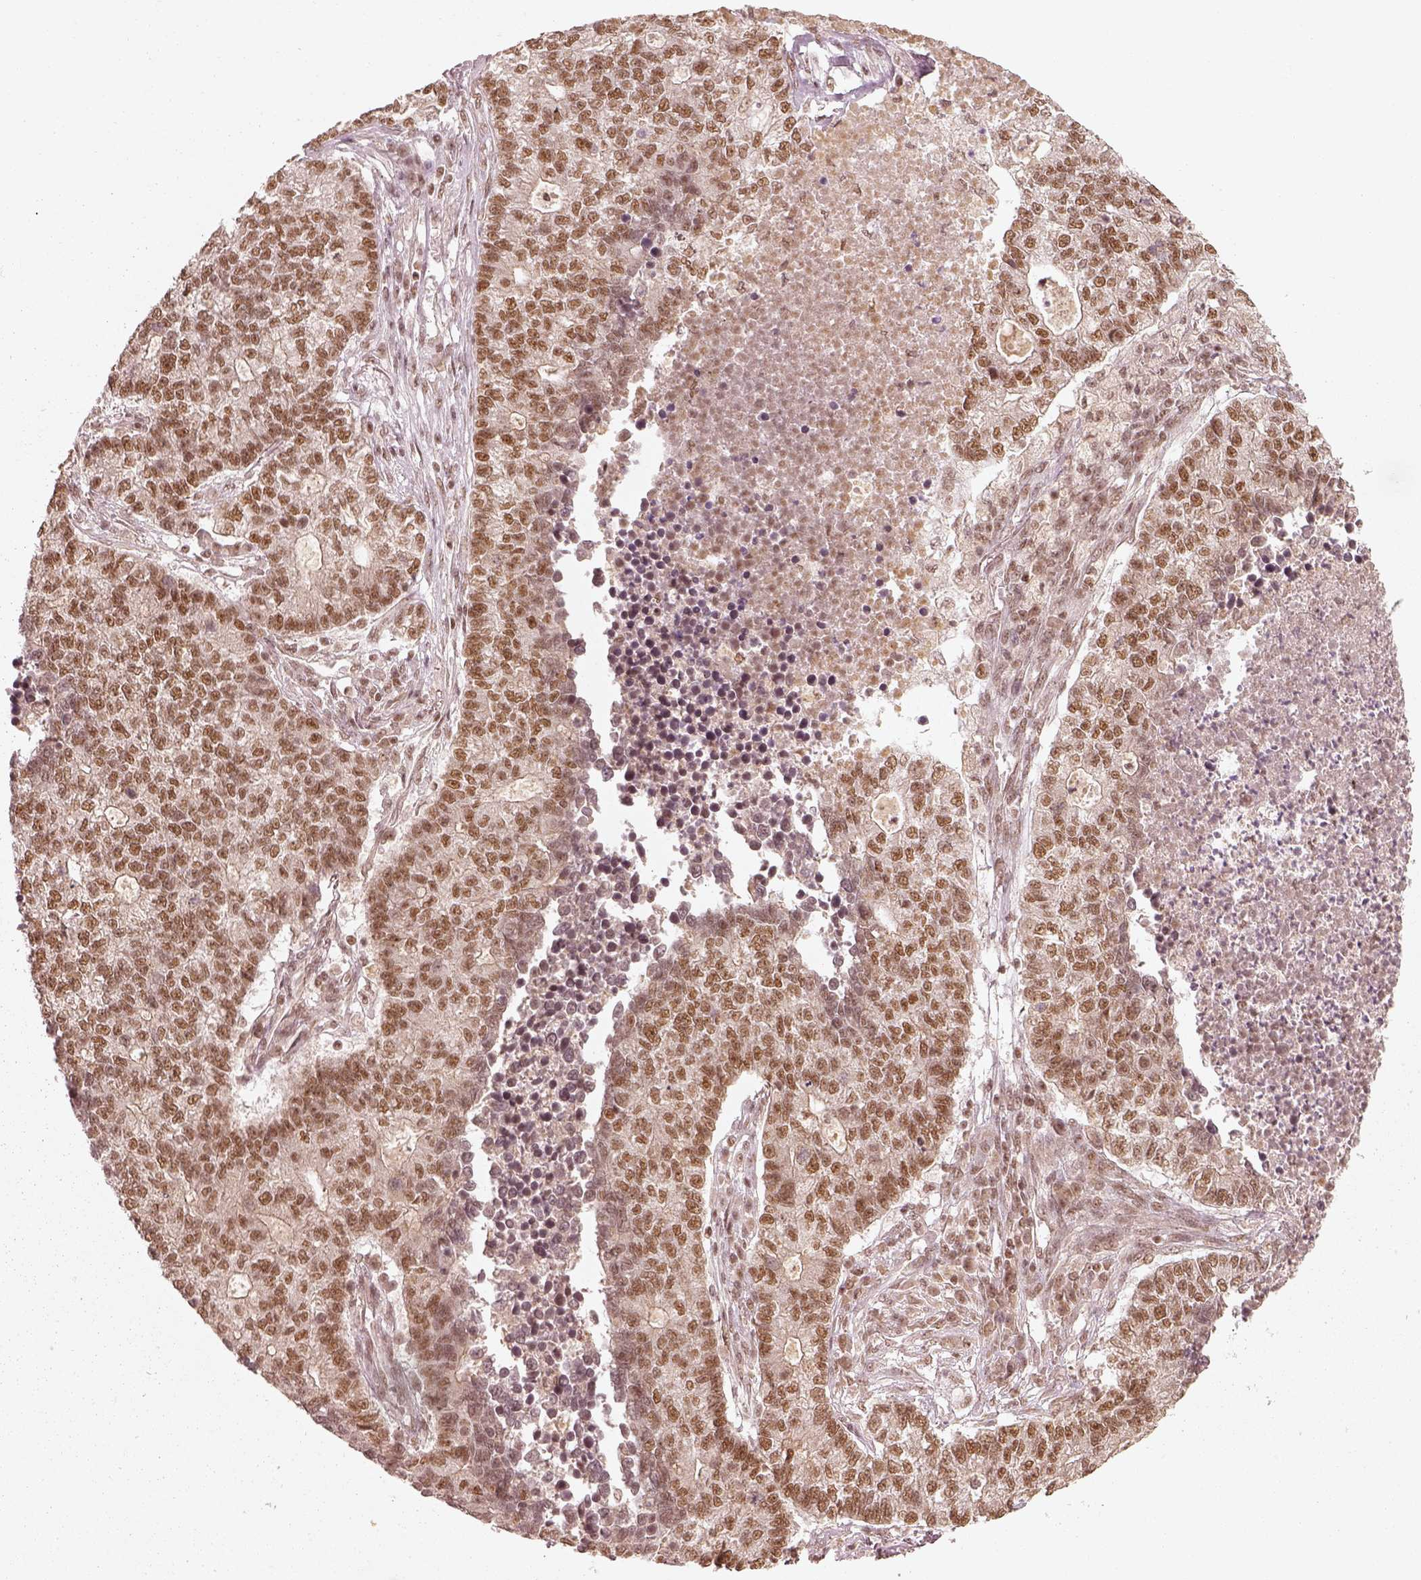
{"staining": {"intensity": "strong", "quantity": ">75%", "location": "nuclear"}, "tissue": "lung cancer", "cell_type": "Tumor cells", "image_type": "cancer", "snomed": [{"axis": "morphology", "description": "Adenocarcinoma, NOS"}, {"axis": "topography", "description": "Lung"}], "caption": "Protein staining by immunohistochemistry reveals strong nuclear staining in approximately >75% of tumor cells in lung cancer (adenocarcinoma).", "gene": "GMEB2", "patient": {"sex": "male", "age": 57}}